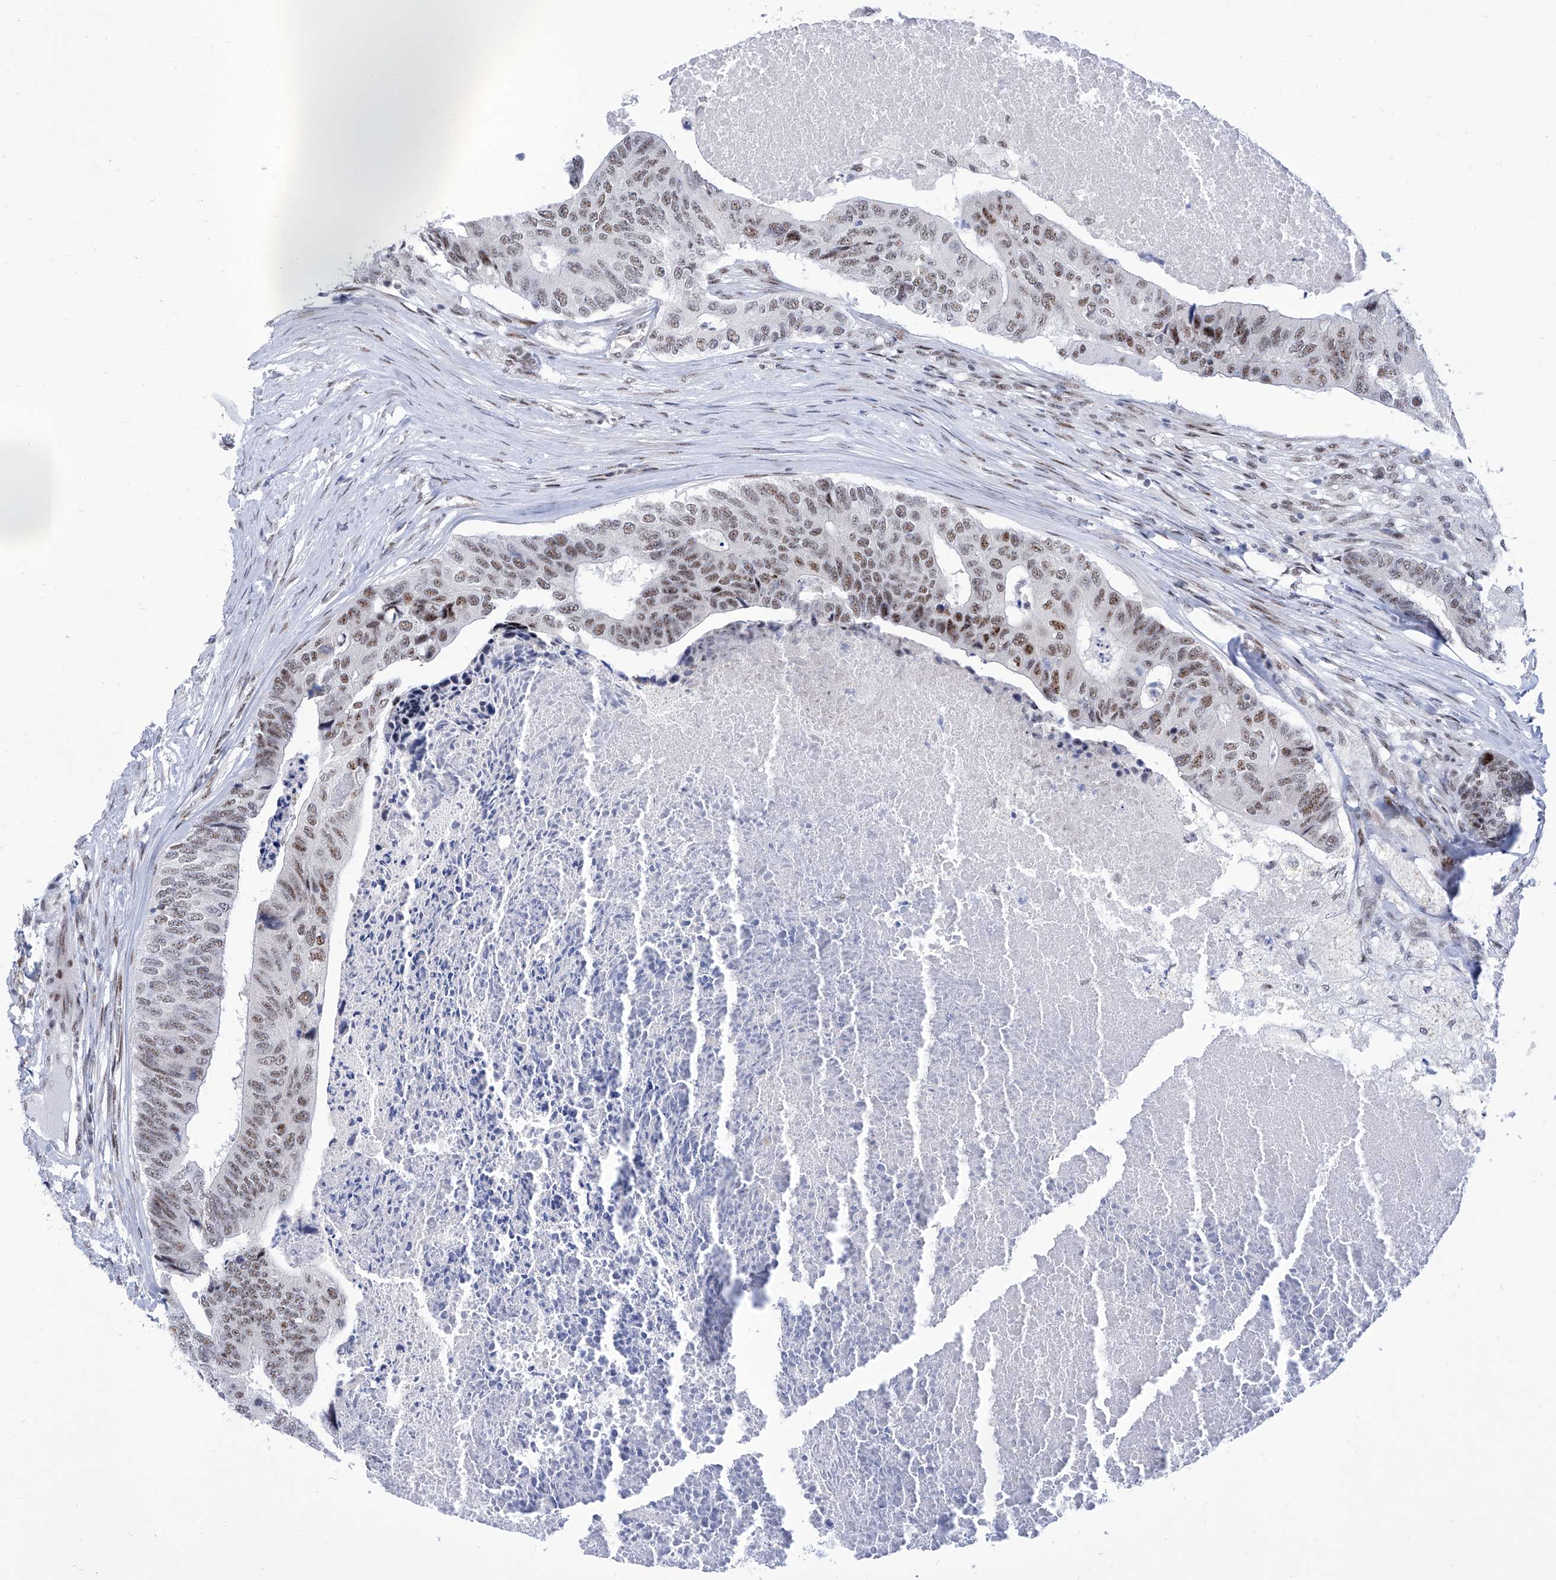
{"staining": {"intensity": "moderate", "quantity": ">75%", "location": "nuclear"}, "tissue": "colorectal cancer", "cell_type": "Tumor cells", "image_type": "cancer", "snomed": [{"axis": "morphology", "description": "Adenocarcinoma, NOS"}, {"axis": "topography", "description": "Colon"}], "caption": "The photomicrograph reveals a brown stain indicating the presence of a protein in the nuclear of tumor cells in adenocarcinoma (colorectal).", "gene": "SART1", "patient": {"sex": "female", "age": 67}}